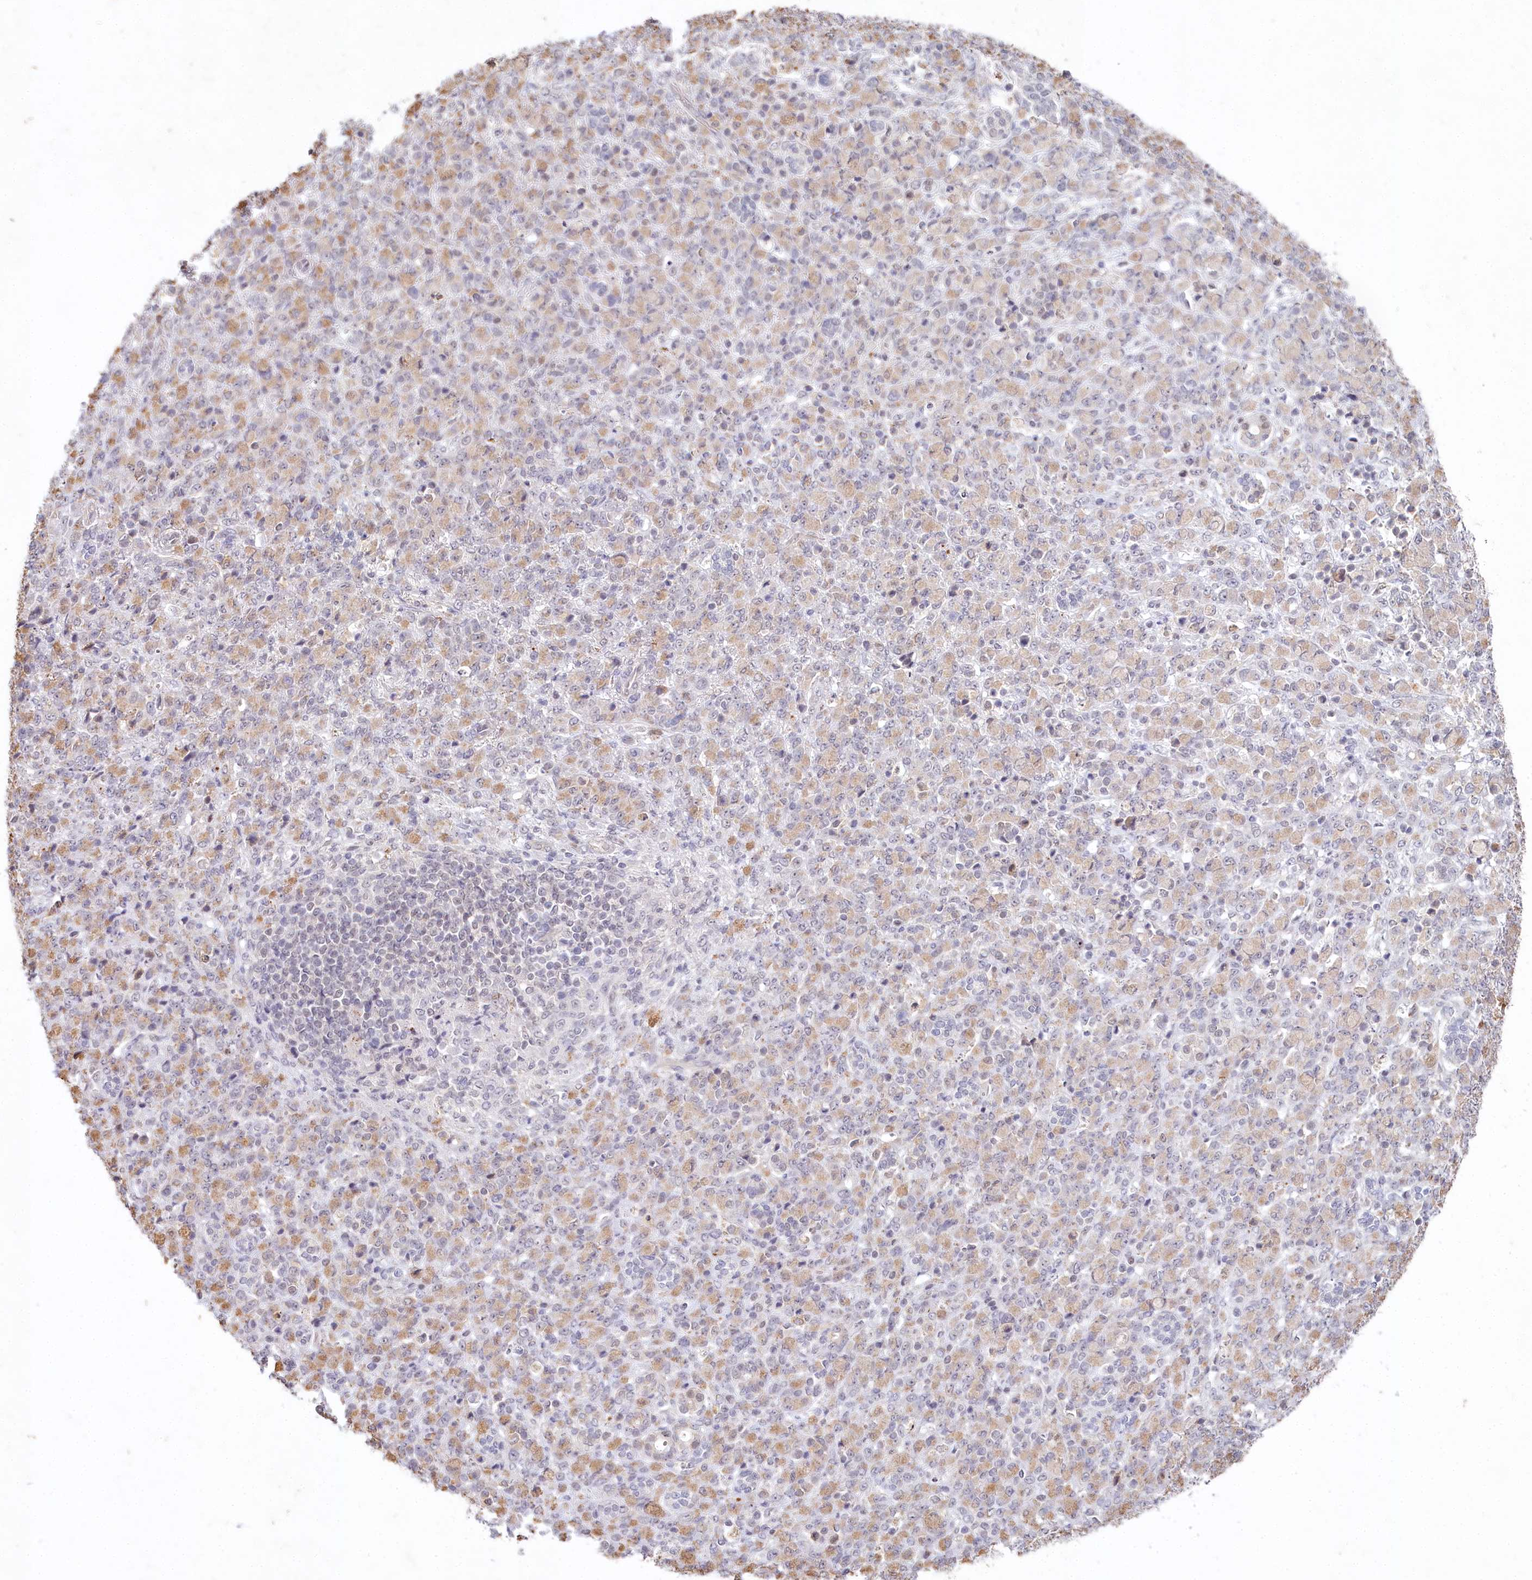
{"staining": {"intensity": "moderate", "quantity": "25%-75%", "location": "cytoplasmic/membranous"}, "tissue": "stomach cancer", "cell_type": "Tumor cells", "image_type": "cancer", "snomed": [{"axis": "morphology", "description": "Adenocarcinoma, NOS"}, {"axis": "topography", "description": "Stomach"}], "caption": "Protein analysis of stomach cancer (adenocarcinoma) tissue reveals moderate cytoplasmic/membranous positivity in about 25%-75% of tumor cells. The protein of interest is shown in brown color, while the nuclei are stained blue.", "gene": "AMTN", "patient": {"sex": "female", "age": 79}}